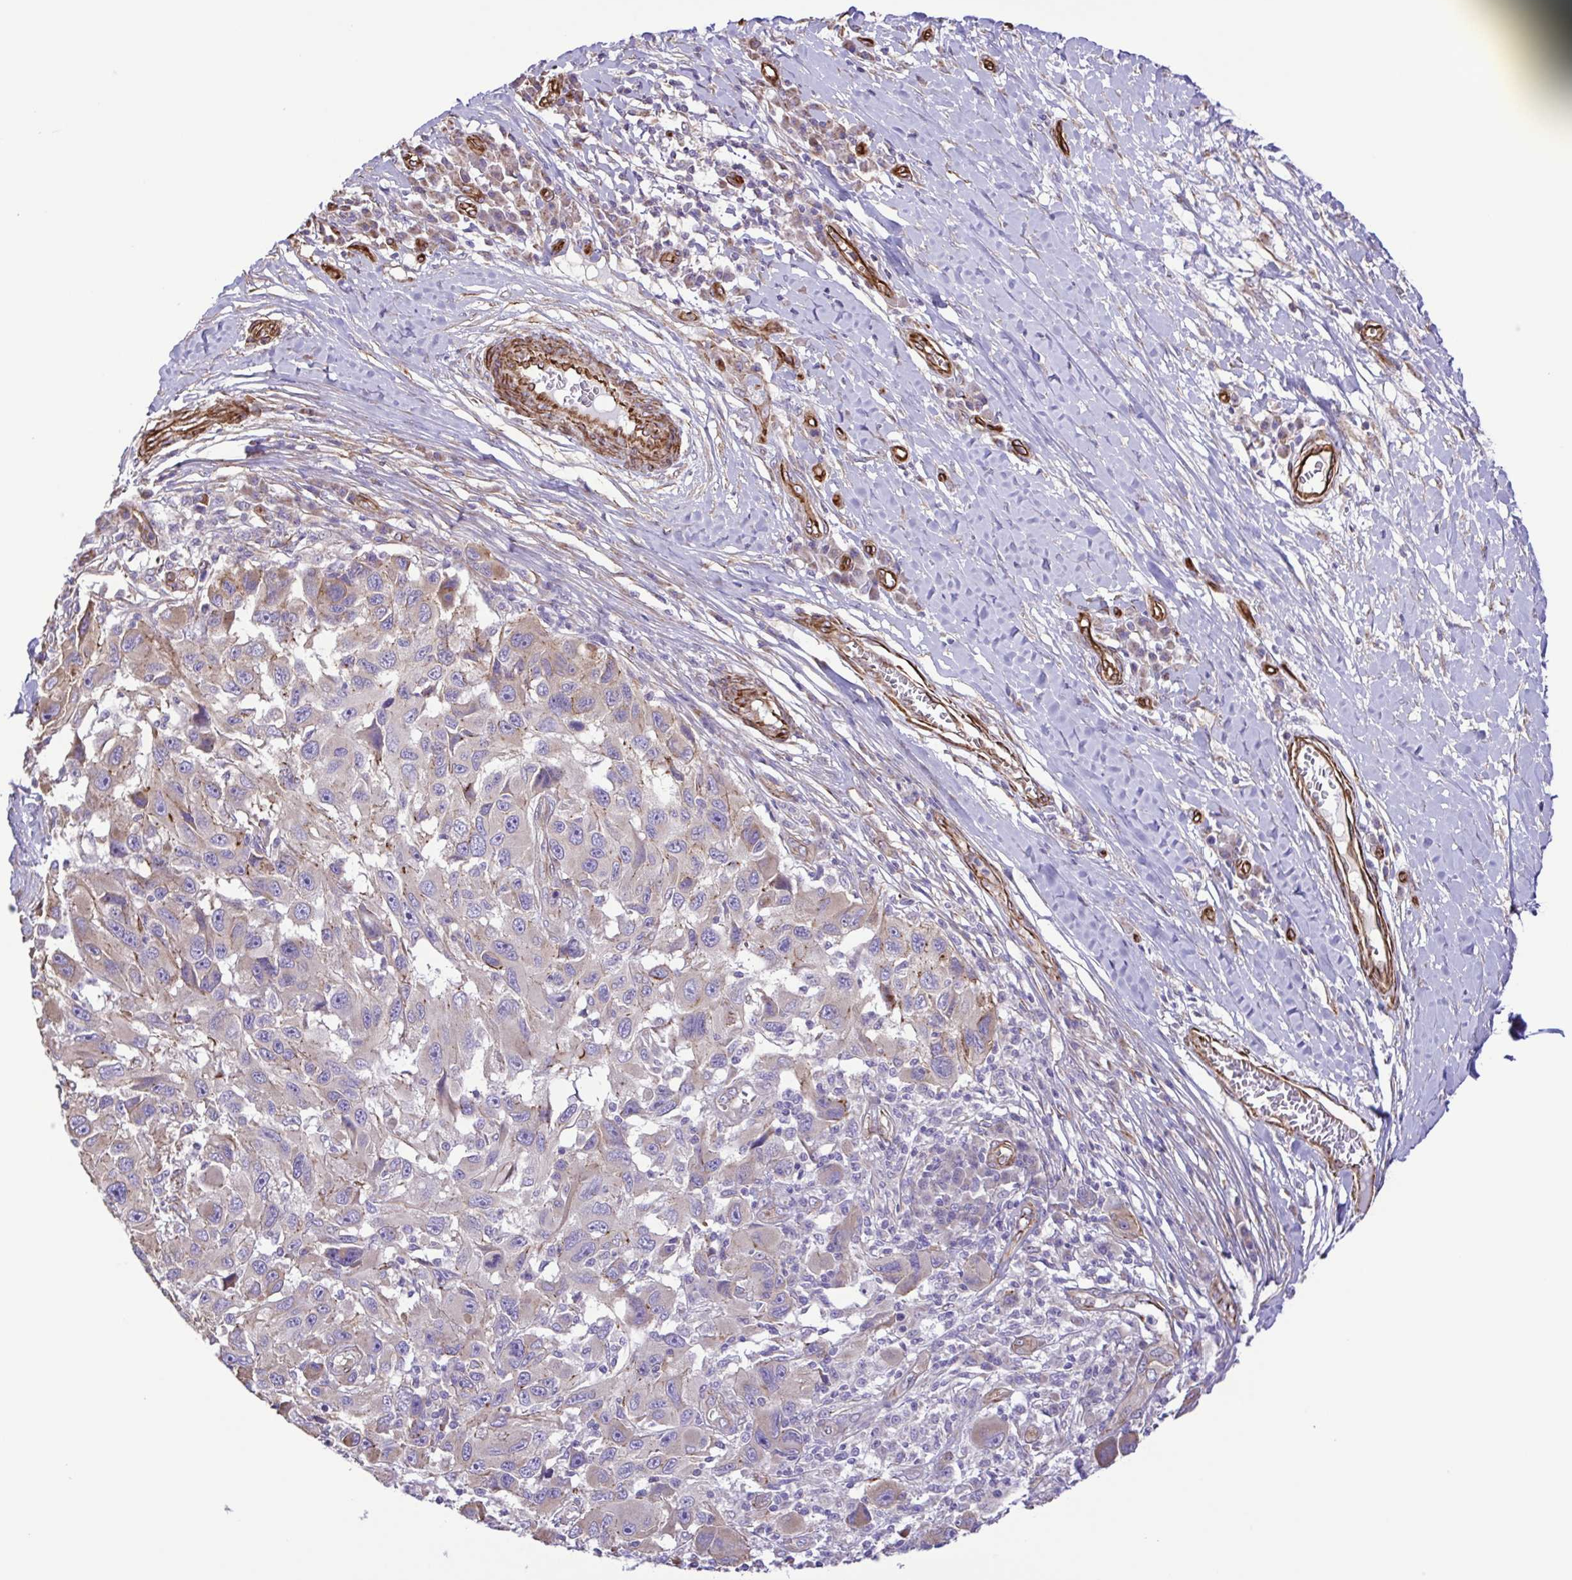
{"staining": {"intensity": "weak", "quantity": "<25%", "location": "cytoplasmic/membranous"}, "tissue": "melanoma", "cell_type": "Tumor cells", "image_type": "cancer", "snomed": [{"axis": "morphology", "description": "Malignant melanoma, NOS"}, {"axis": "topography", "description": "Skin"}], "caption": "High magnification brightfield microscopy of melanoma stained with DAB (brown) and counterstained with hematoxylin (blue): tumor cells show no significant staining.", "gene": "FLT1", "patient": {"sex": "male", "age": 53}}